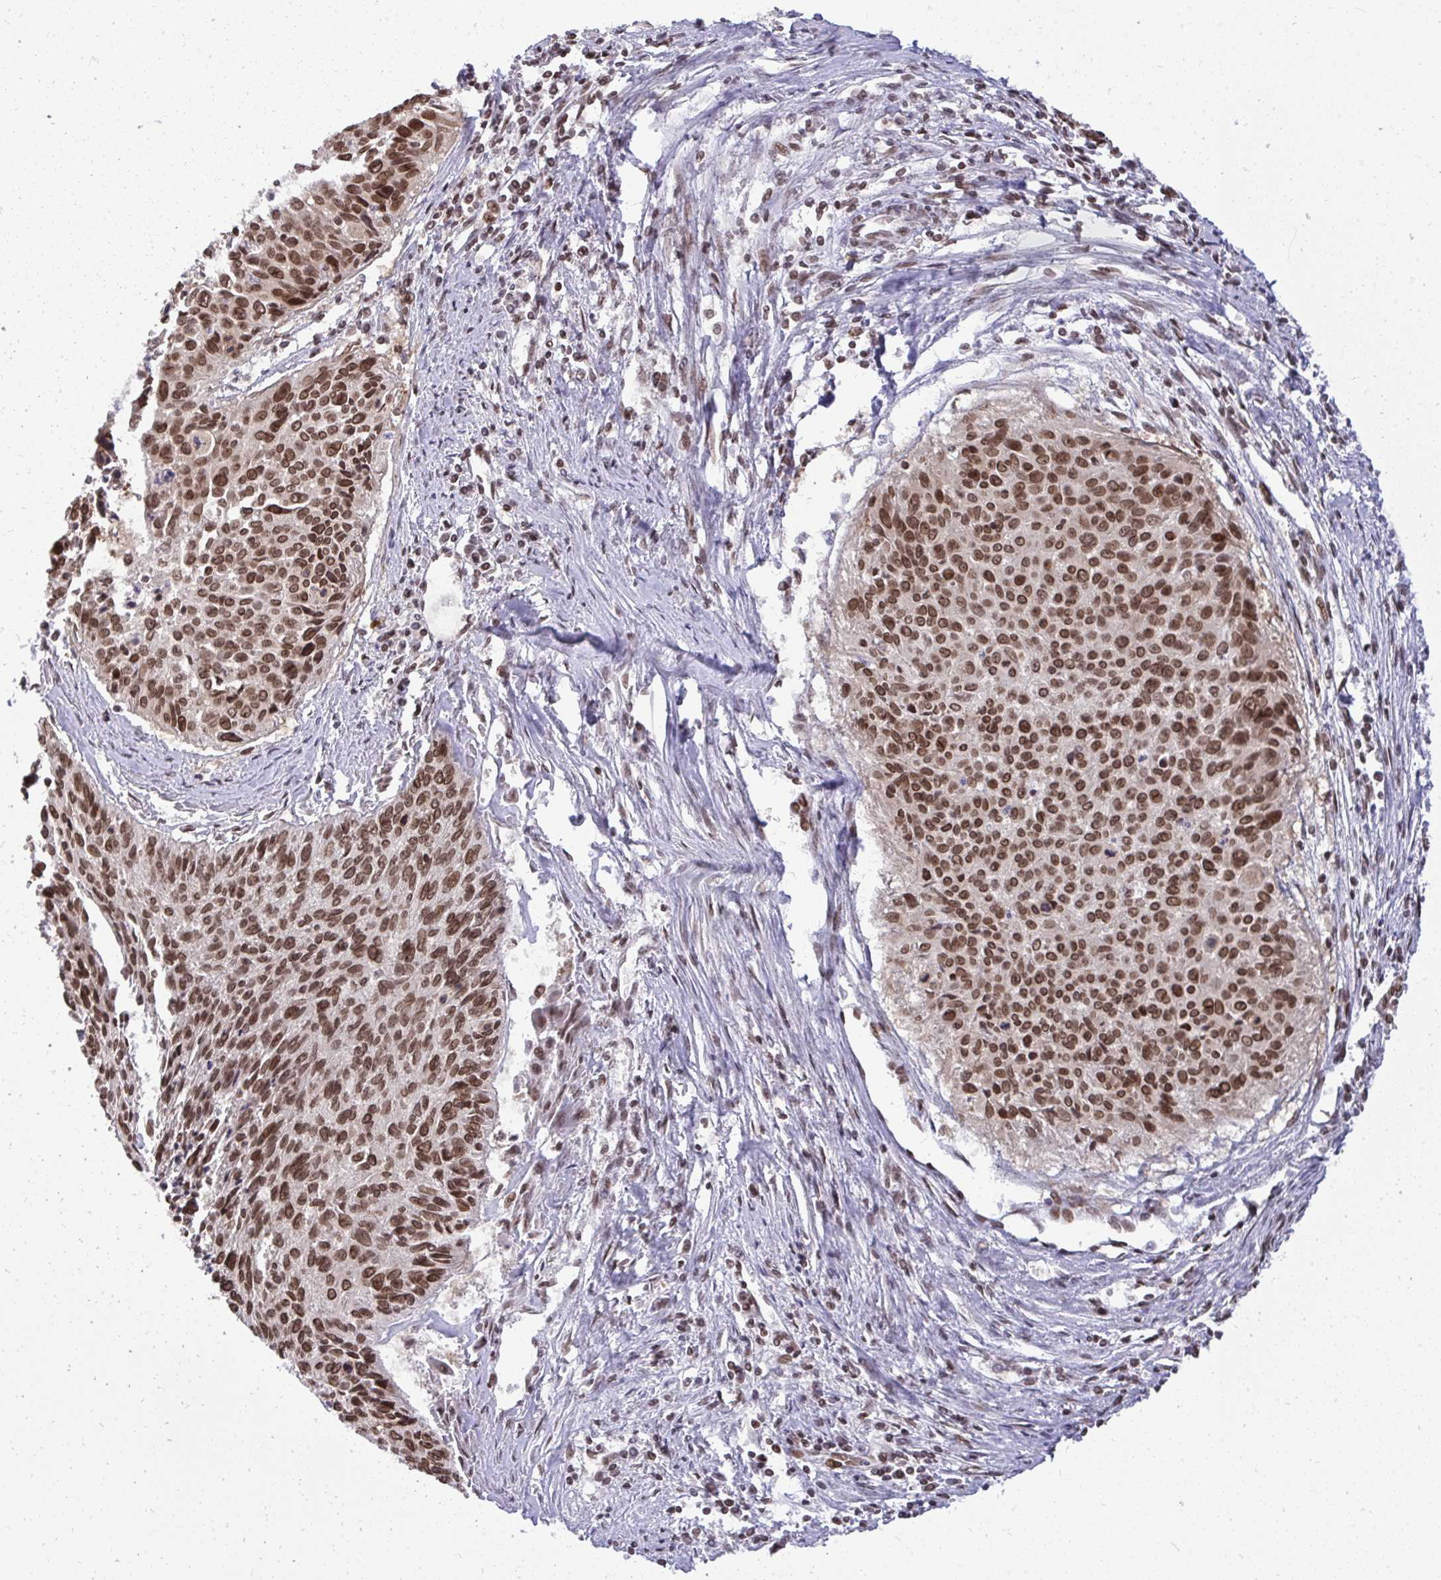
{"staining": {"intensity": "moderate", "quantity": ">75%", "location": "nuclear"}, "tissue": "cervical cancer", "cell_type": "Tumor cells", "image_type": "cancer", "snomed": [{"axis": "morphology", "description": "Squamous cell carcinoma, NOS"}, {"axis": "topography", "description": "Cervix"}], "caption": "Human squamous cell carcinoma (cervical) stained for a protein (brown) demonstrates moderate nuclear positive staining in approximately >75% of tumor cells.", "gene": "JPT1", "patient": {"sex": "female", "age": 55}}